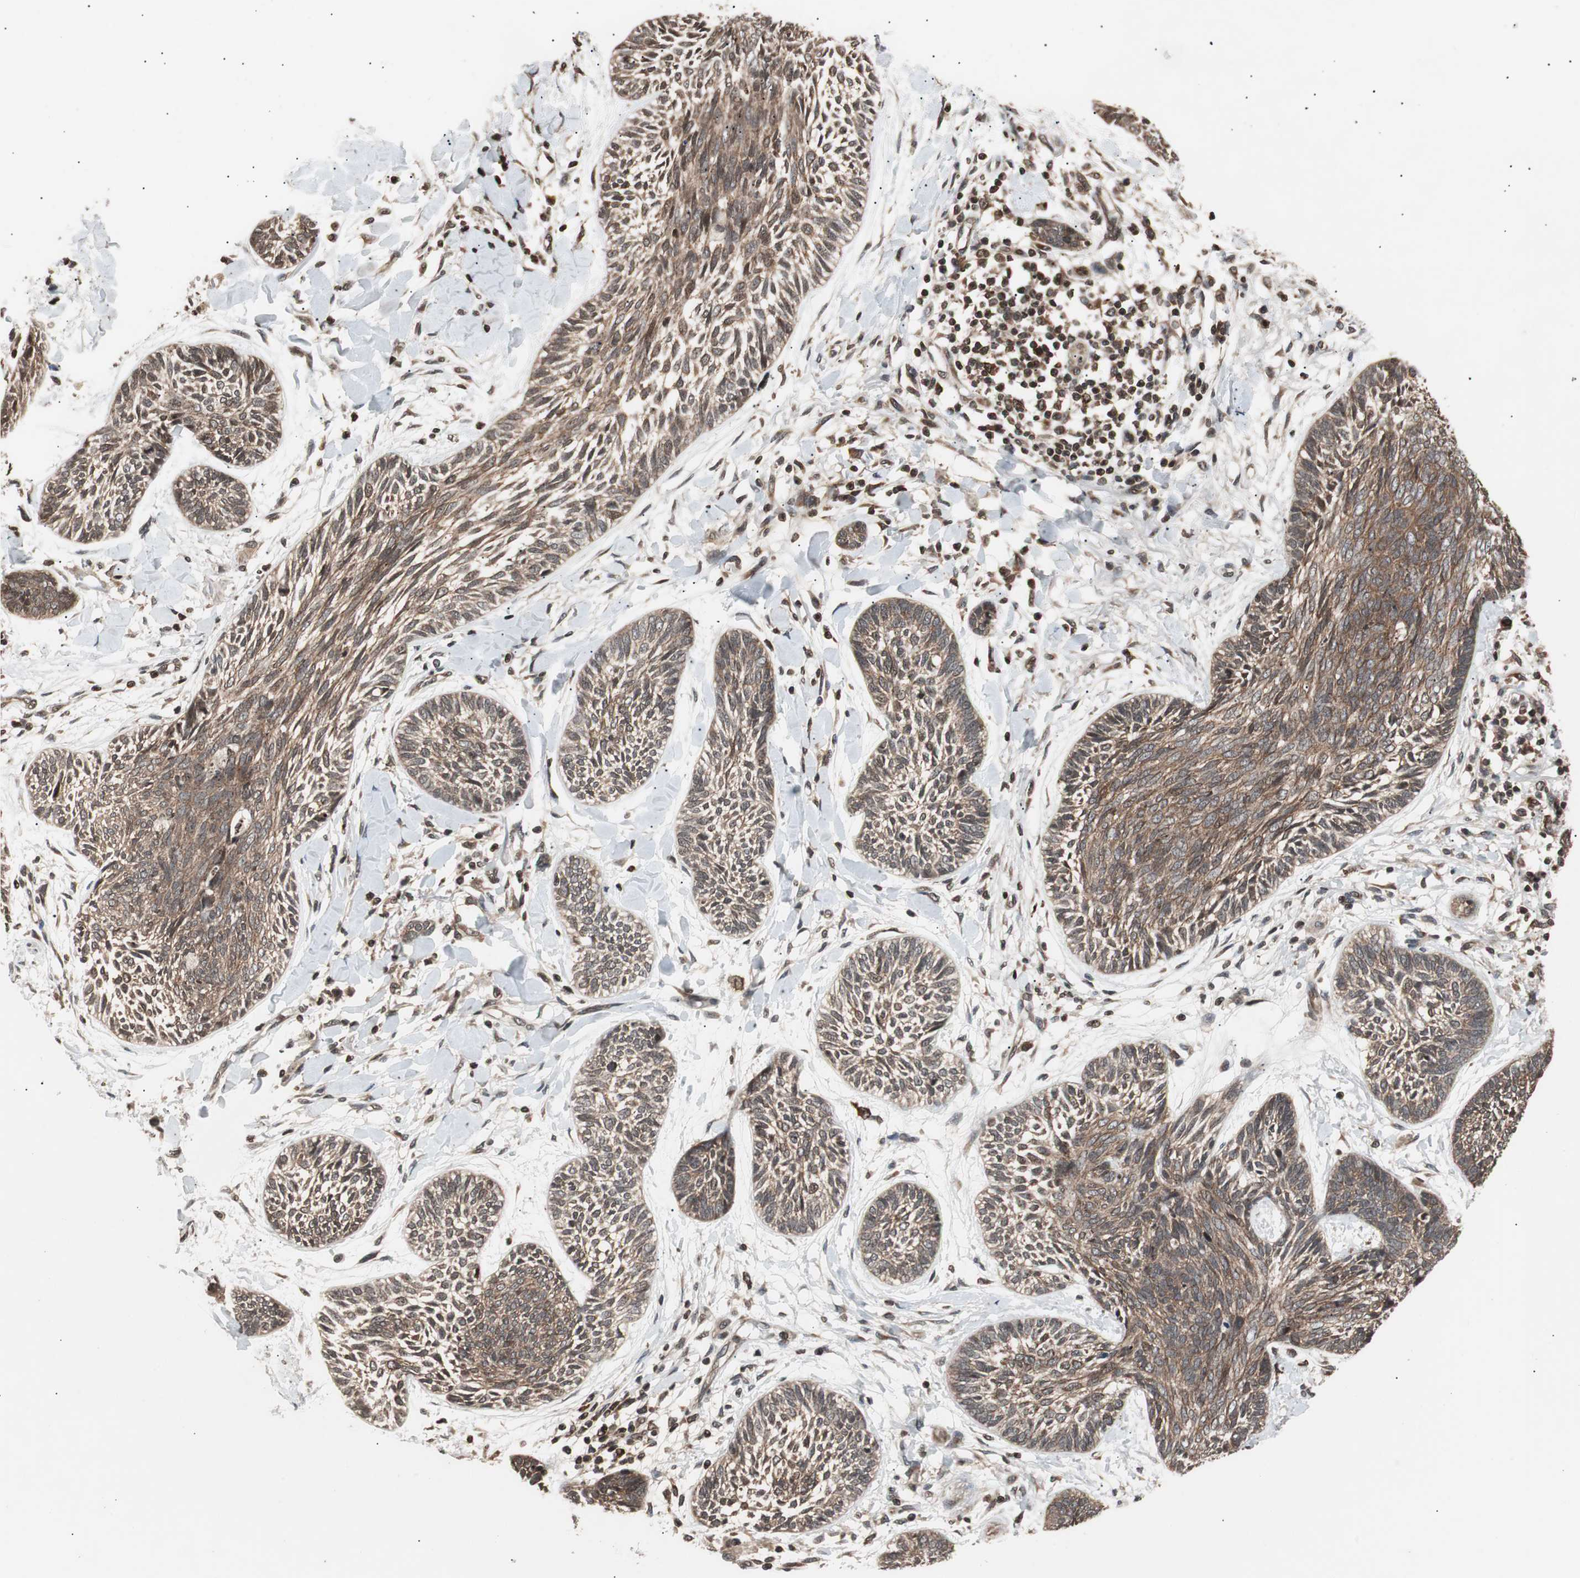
{"staining": {"intensity": "moderate", "quantity": ">75%", "location": "cytoplasmic/membranous"}, "tissue": "skin cancer", "cell_type": "Tumor cells", "image_type": "cancer", "snomed": [{"axis": "morphology", "description": "Papilloma, NOS"}, {"axis": "morphology", "description": "Basal cell carcinoma"}, {"axis": "topography", "description": "Skin"}], "caption": "A medium amount of moderate cytoplasmic/membranous positivity is appreciated in about >75% of tumor cells in skin cancer (papilloma) tissue.", "gene": "ZFC3H1", "patient": {"sex": "male", "age": 87}}